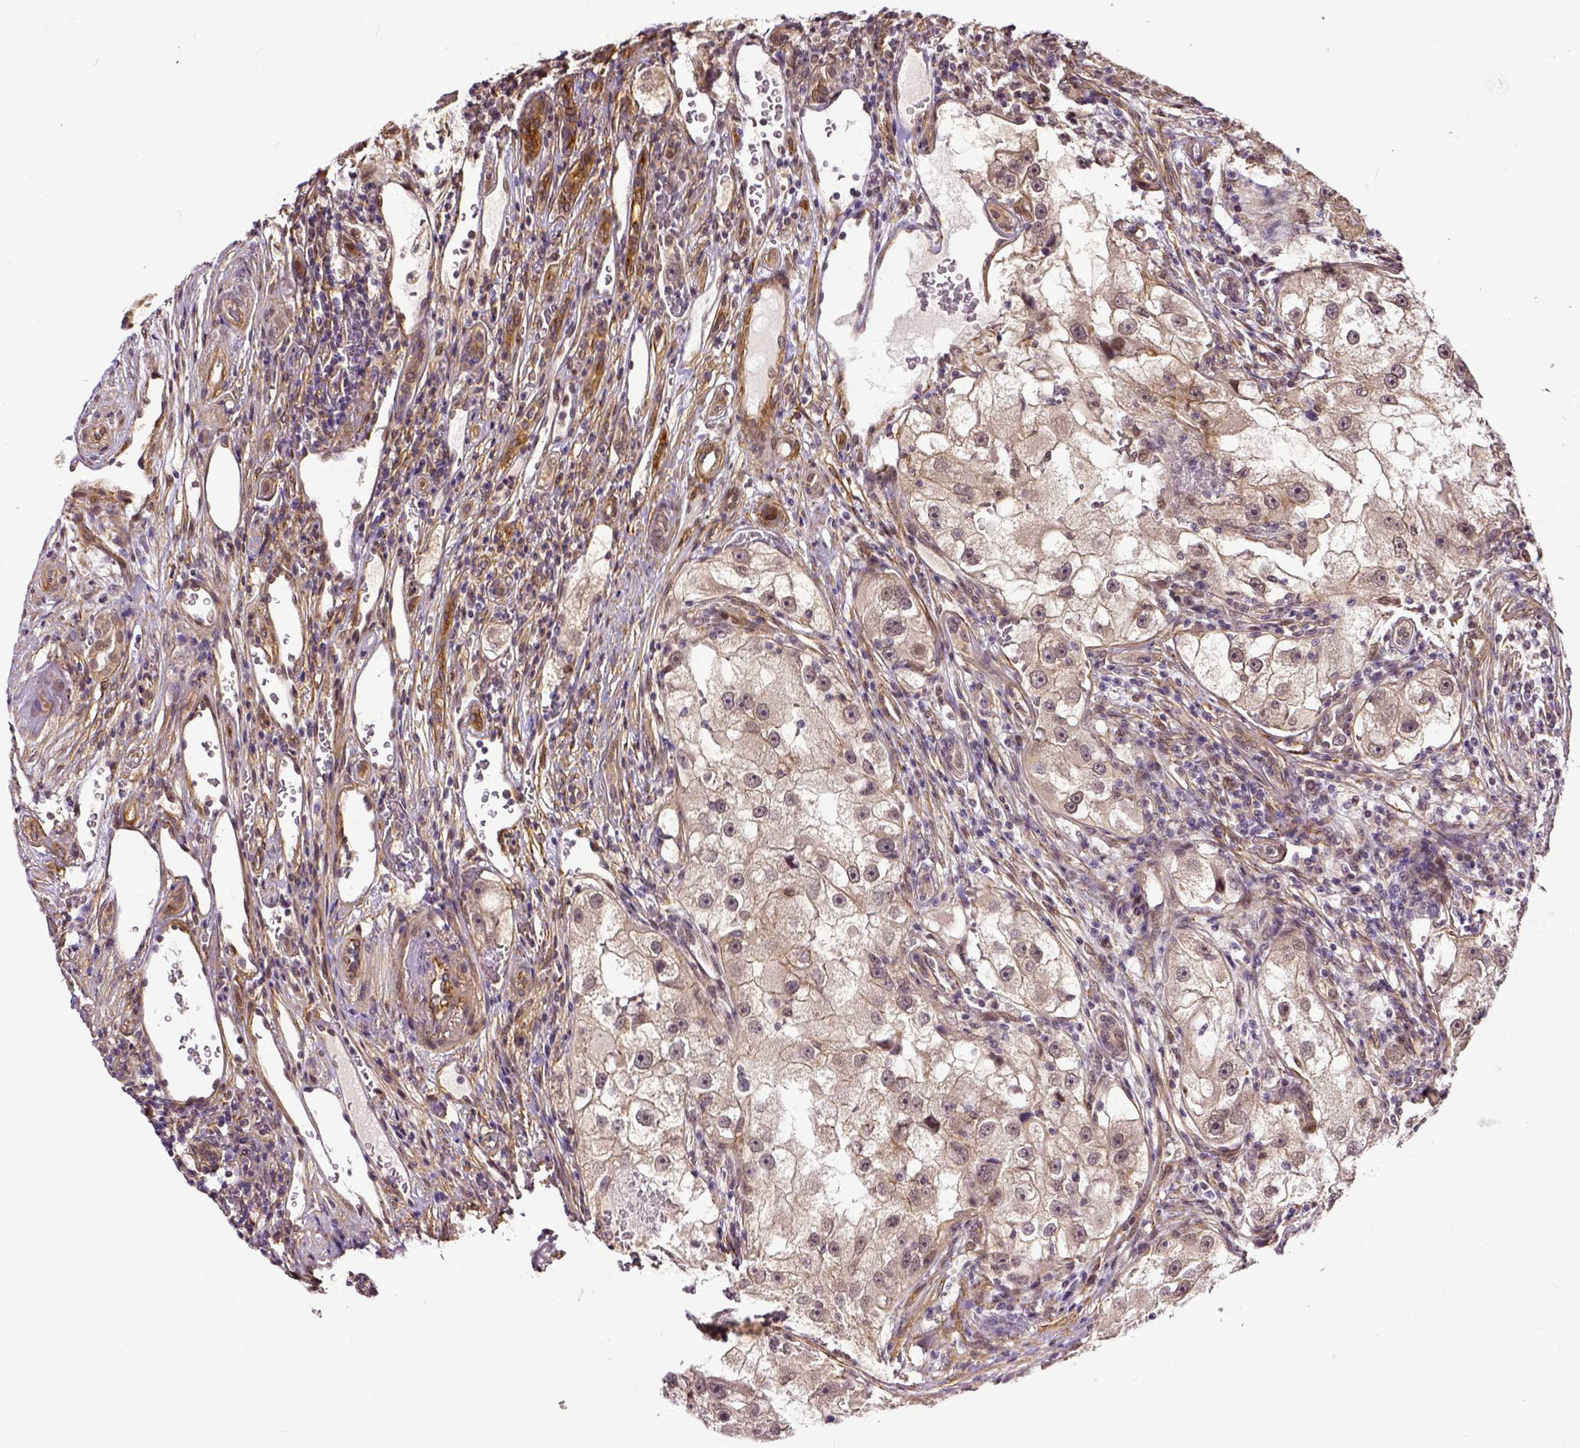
{"staining": {"intensity": "weak", "quantity": "25%-75%", "location": "cytoplasmic/membranous"}, "tissue": "renal cancer", "cell_type": "Tumor cells", "image_type": "cancer", "snomed": [{"axis": "morphology", "description": "Adenocarcinoma, NOS"}, {"axis": "topography", "description": "Kidney"}], "caption": "This micrograph reveals immunohistochemistry (IHC) staining of adenocarcinoma (renal), with low weak cytoplasmic/membranous expression in about 25%-75% of tumor cells.", "gene": "DICER1", "patient": {"sex": "male", "age": 63}}